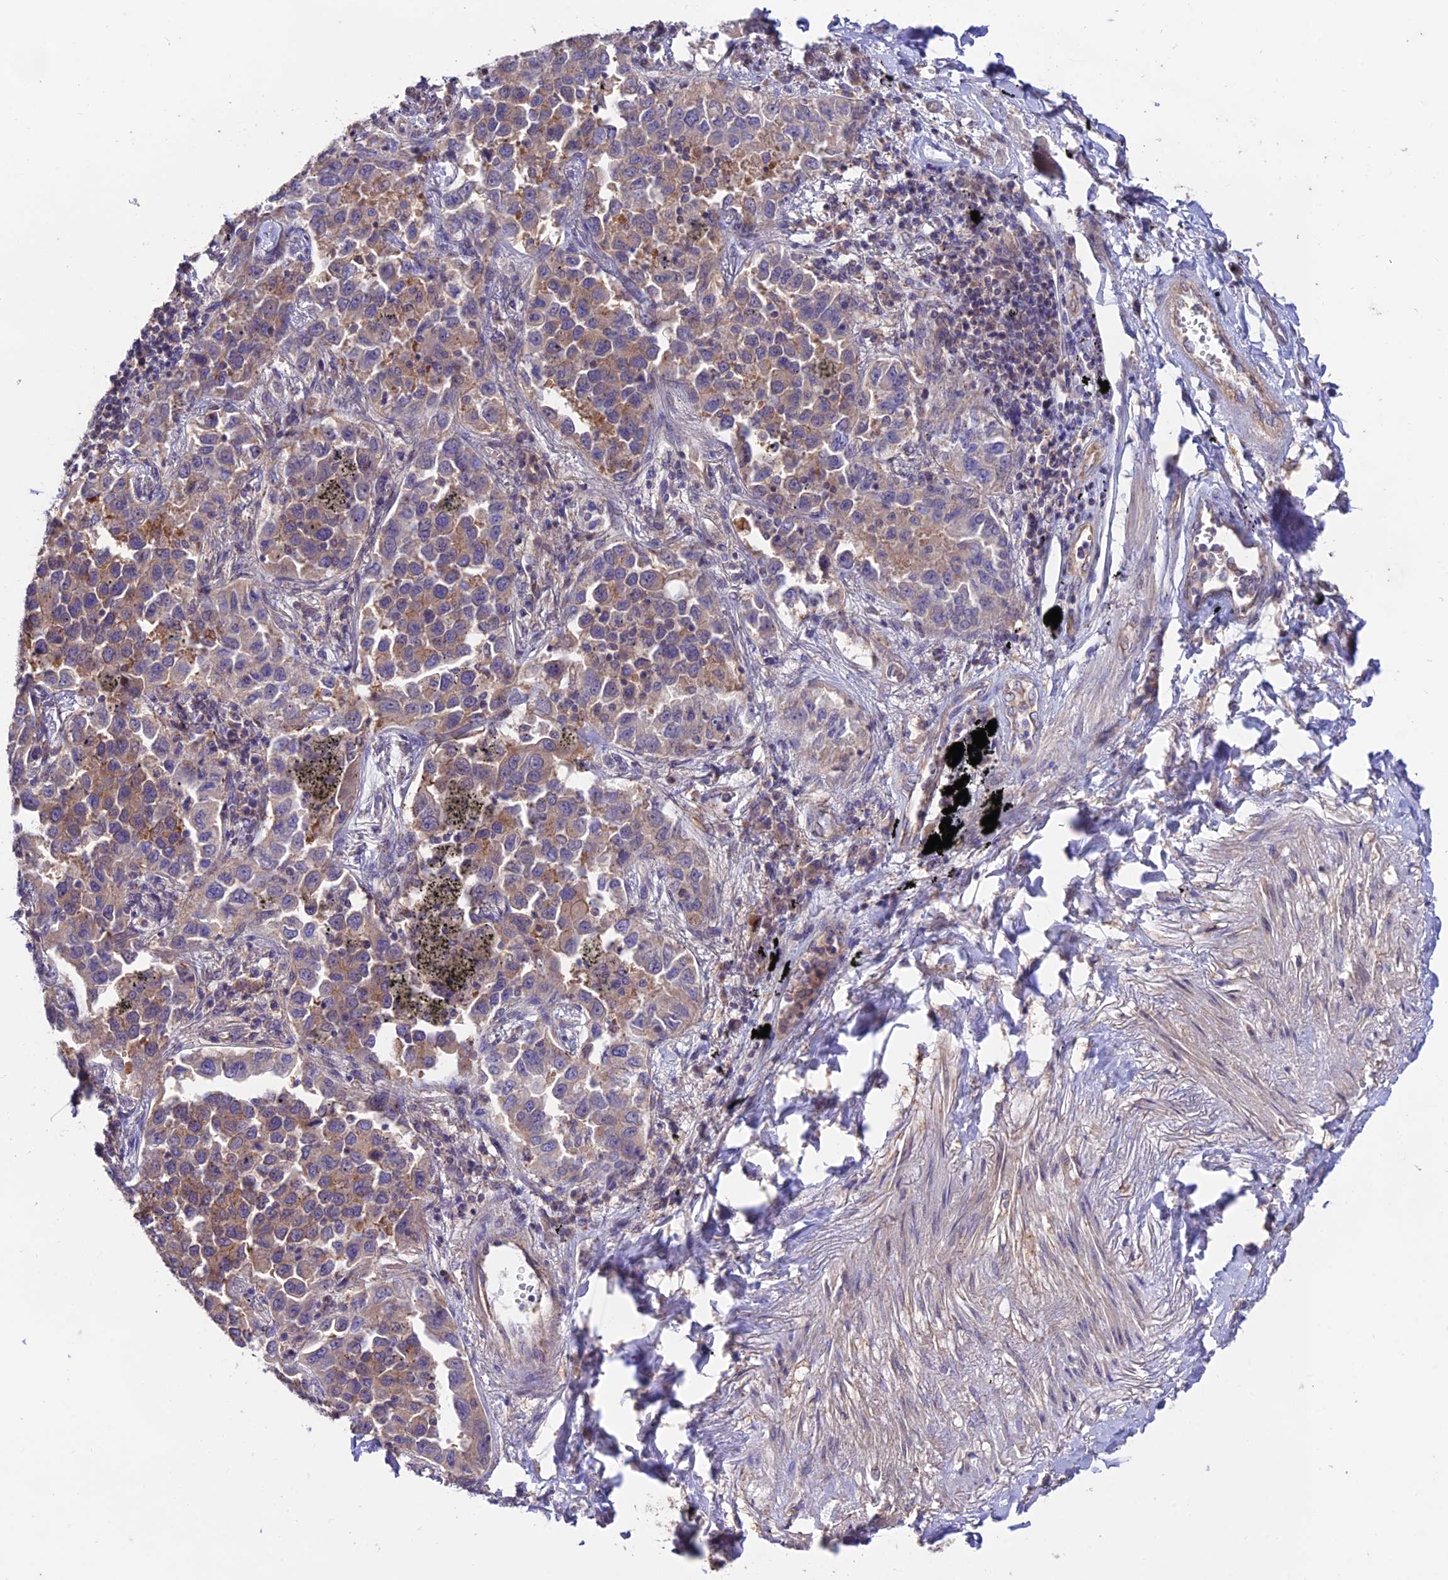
{"staining": {"intensity": "weak", "quantity": ">75%", "location": "cytoplasmic/membranous"}, "tissue": "lung cancer", "cell_type": "Tumor cells", "image_type": "cancer", "snomed": [{"axis": "morphology", "description": "Adenocarcinoma, NOS"}, {"axis": "topography", "description": "Lung"}], "caption": "A histopathology image of adenocarcinoma (lung) stained for a protein reveals weak cytoplasmic/membranous brown staining in tumor cells. Using DAB (3,3'-diaminobenzidine) (brown) and hematoxylin (blue) stains, captured at high magnification using brightfield microscopy.", "gene": "BRME1", "patient": {"sex": "male", "age": 67}}